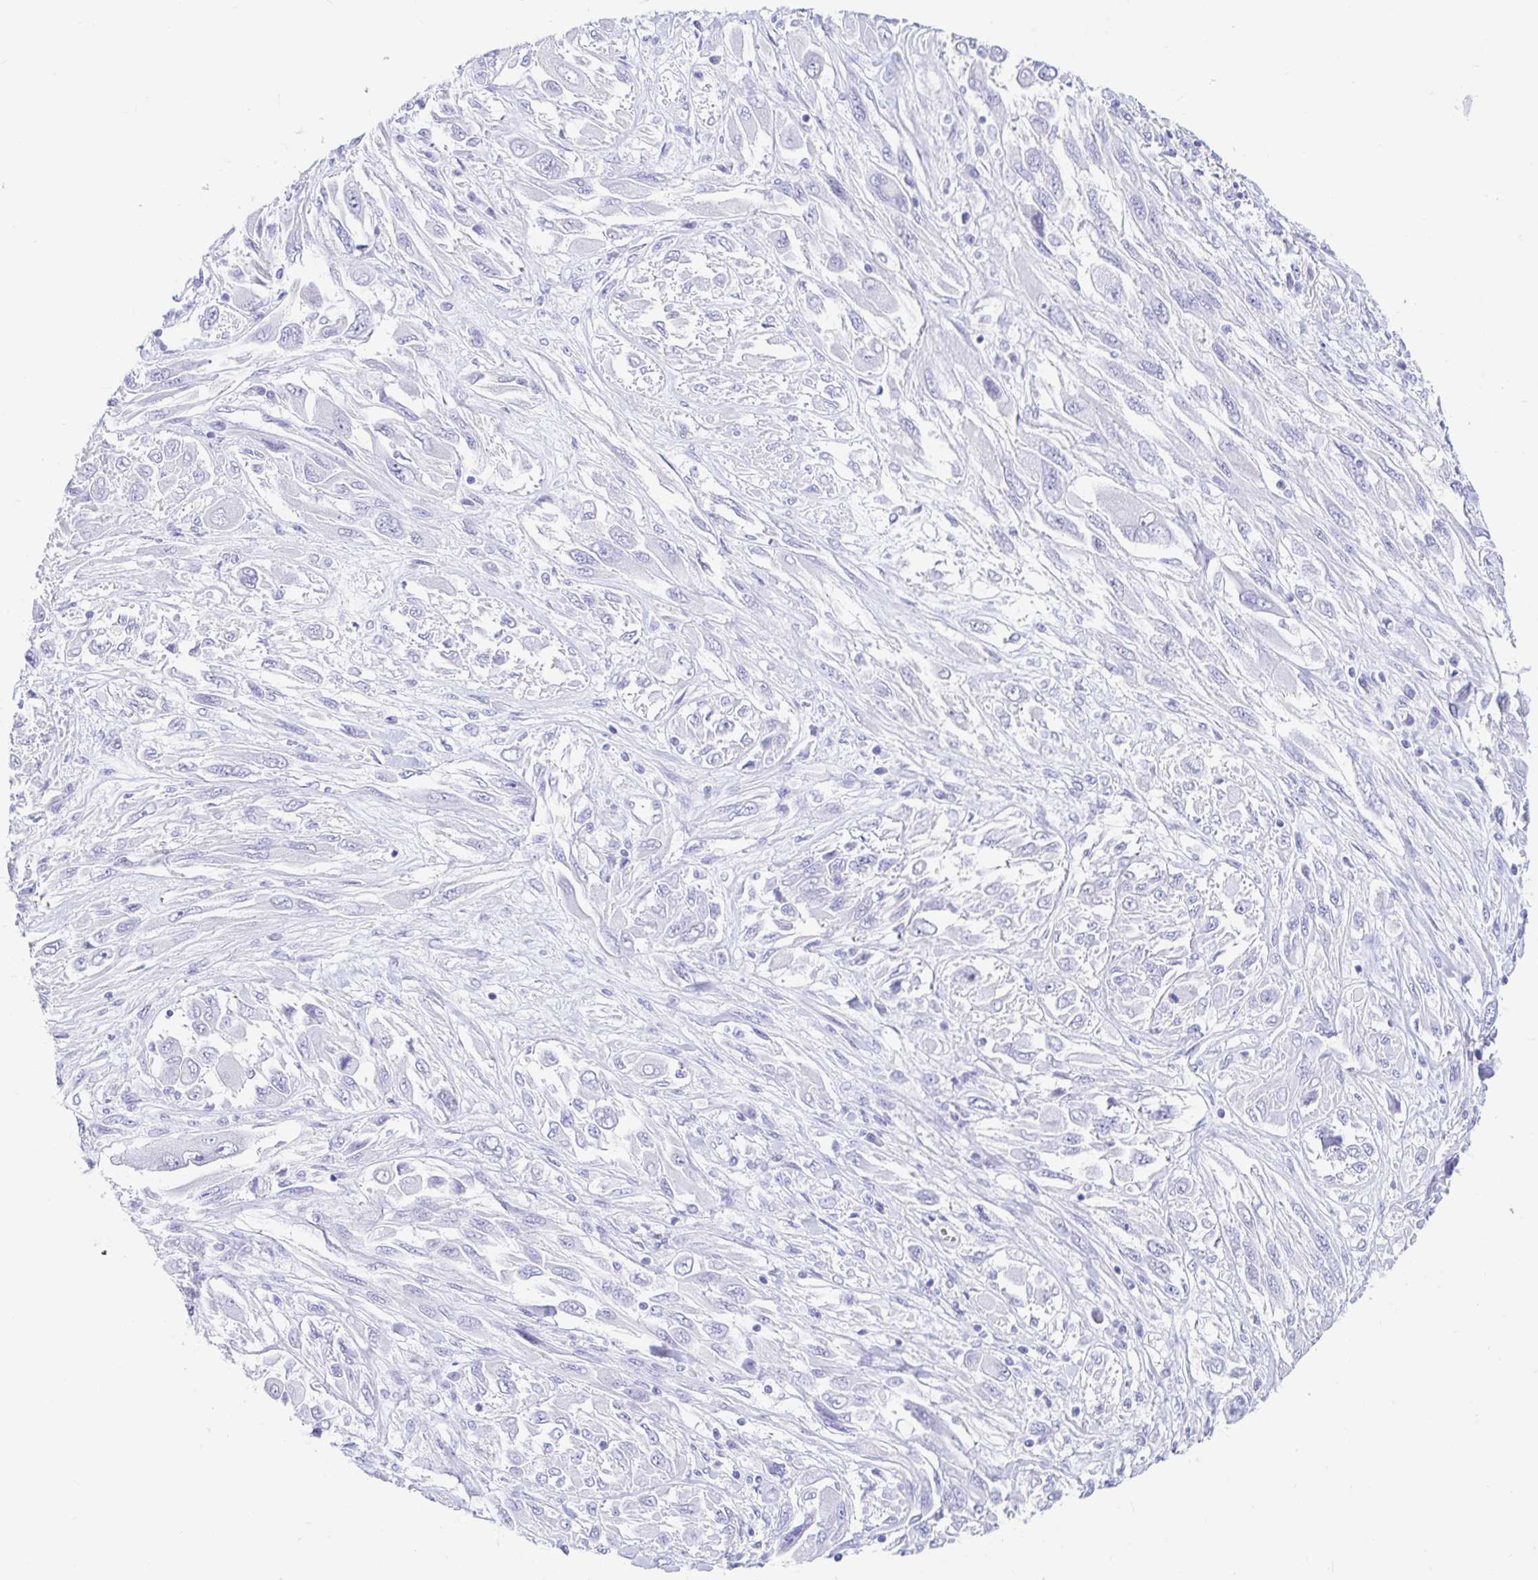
{"staining": {"intensity": "negative", "quantity": "none", "location": "none"}, "tissue": "melanoma", "cell_type": "Tumor cells", "image_type": "cancer", "snomed": [{"axis": "morphology", "description": "Malignant melanoma, NOS"}, {"axis": "topography", "description": "Skin"}], "caption": "Malignant melanoma was stained to show a protein in brown. There is no significant positivity in tumor cells.", "gene": "PPP1R1B", "patient": {"sex": "female", "age": 91}}